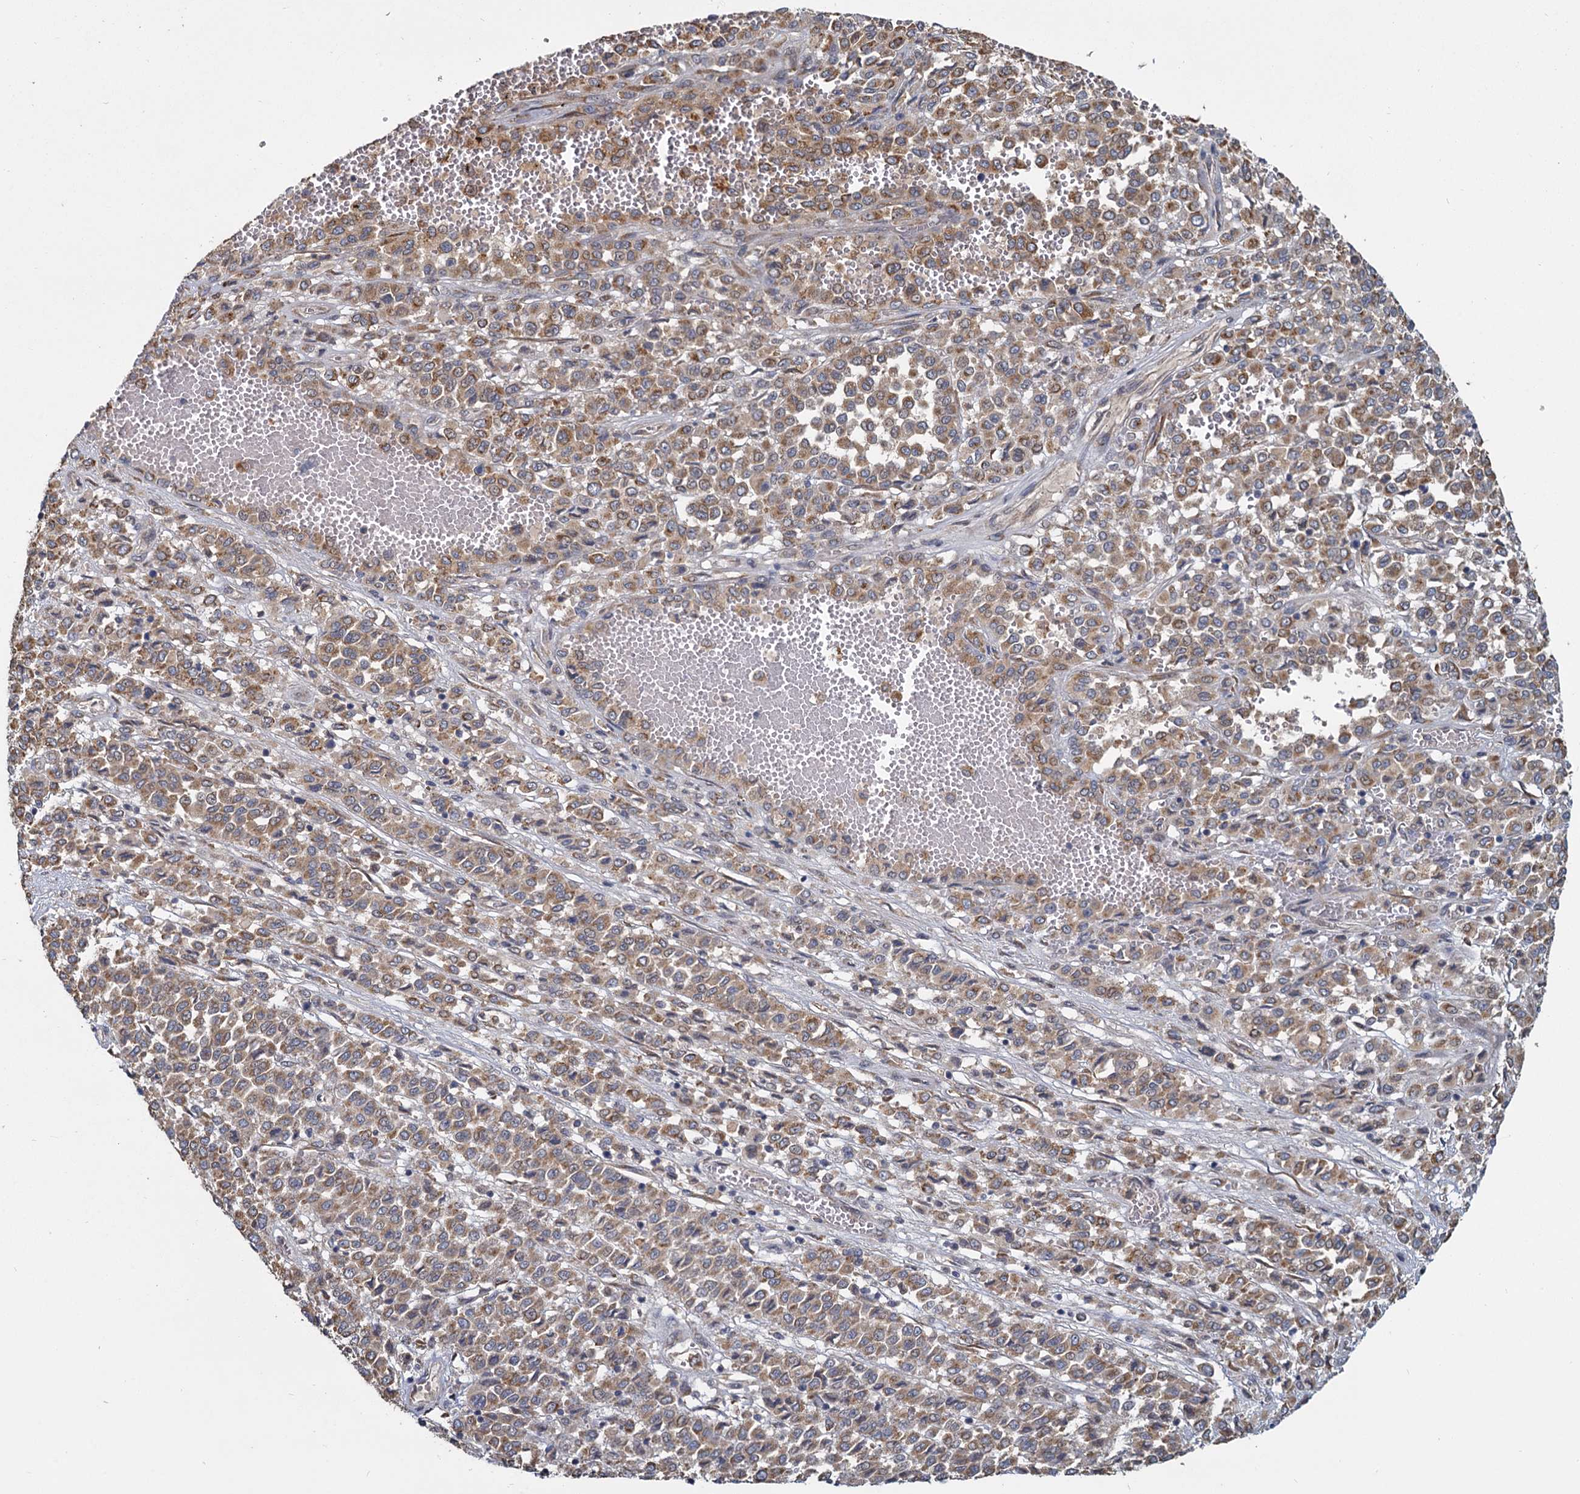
{"staining": {"intensity": "moderate", "quantity": ">75%", "location": "cytoplasmic/membranous"}, "tissue": "melanoma", "cell_type": "Tumor cells", "image_type": "cancer", "snomed": [{"axis": "morphology", "description": "Malignant melanoma, Metastatic site"}, {"axis": "topography", "description": "Pancreas"}], "caption": "Malignant melanoma (metastatic site) stained for a protein exhibits moderate cytoplasmic/membranous positivity in tumor cells. (DAB IHC, brown staining for protein, blue staining for nuclei).", "gene": "LRRC51", "patient": {"sex": "female", "age": 30}}